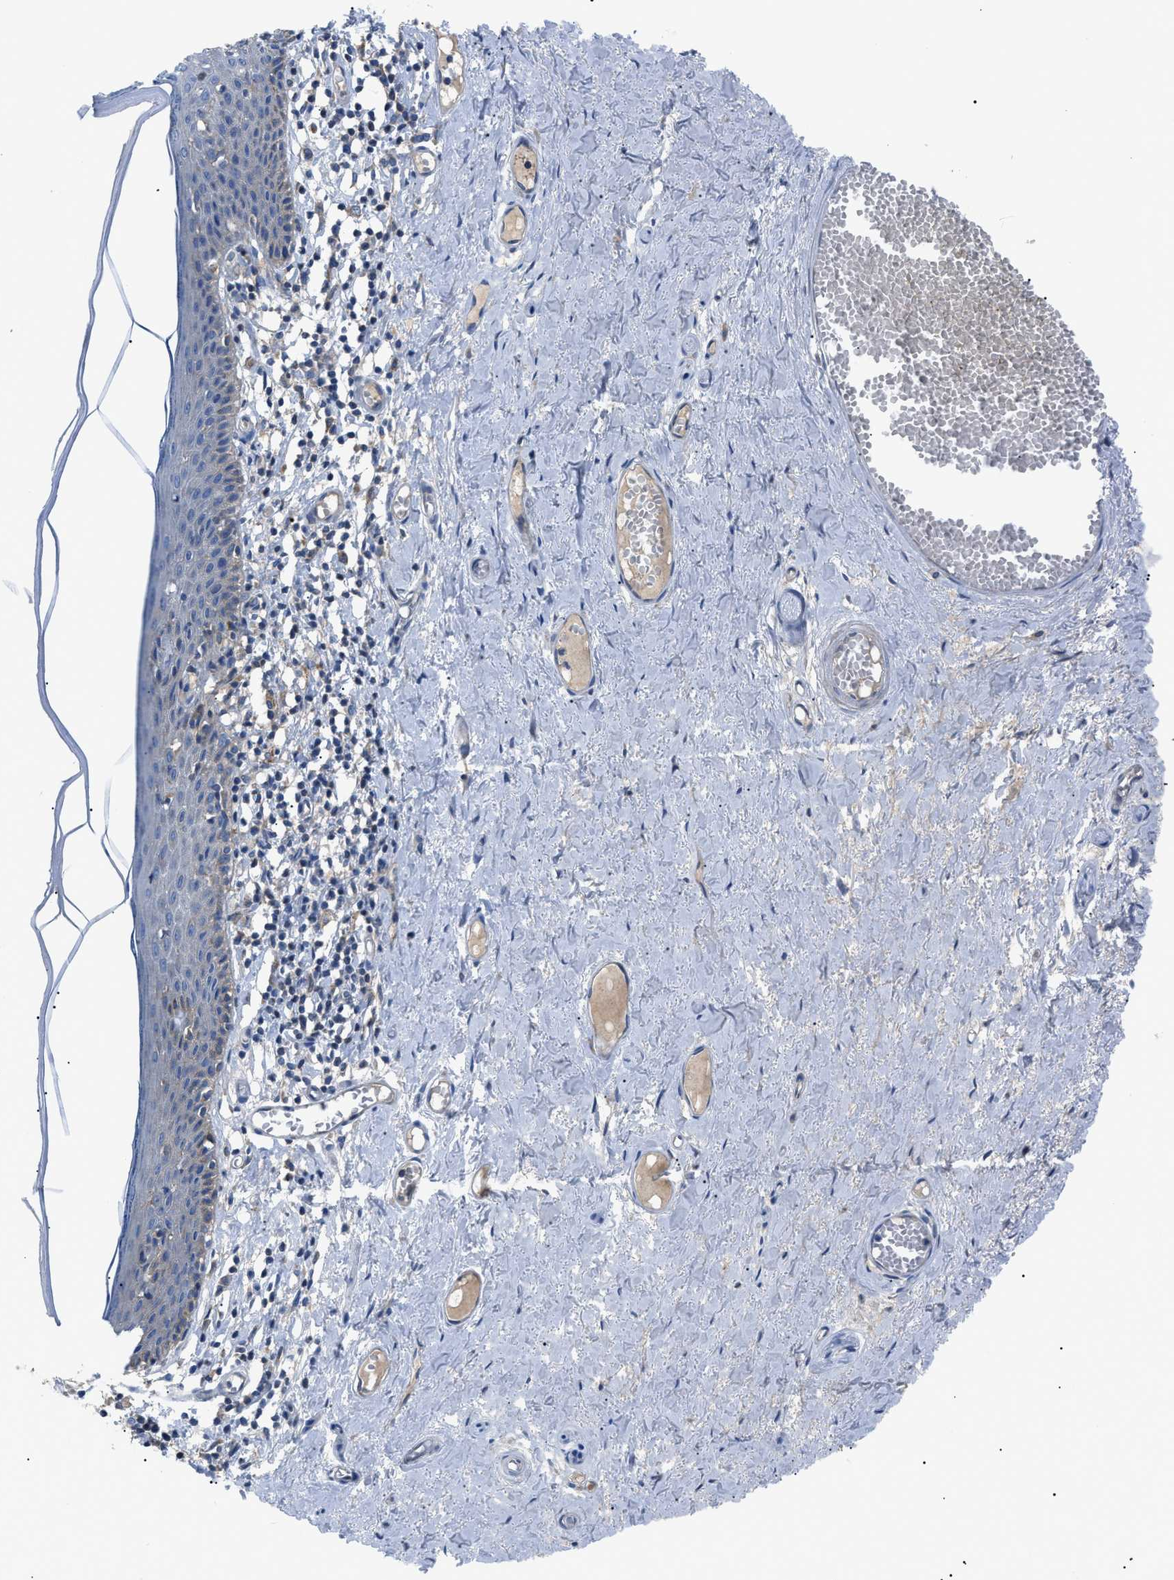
{"staining": {"intensity": "weak", "quantity": ">75%", "location": "cytoplasmic/membranous"}, "tissue": "skin", "cell_type": "Epidermal cells", "image_type": "normal", "snomed": [{"axis": "morphology", "description": "Normal tissue, NOS"}, {"axis": "topography", "description": "Adipose tissue"}, {"axis": "topography", "description": "Vascular tissue"}, {"axis": "topography", "description": "Anal"}, {"axis": "topography", "description": "Peripheral nerve tissue"}], "caption": "IHC of unremarkable human skin reveals low levels of weak cytoplasmic/membranous expression in about >75% of epidermal cells. (Stains: DAB (3,3'-diaminobenzidine) in brown, nuclei in blue, Microscopy: brightfield microscopy at high magnification).", "gene": "ZDHHC24", "patient": {"sex": "female", "age": 54}}